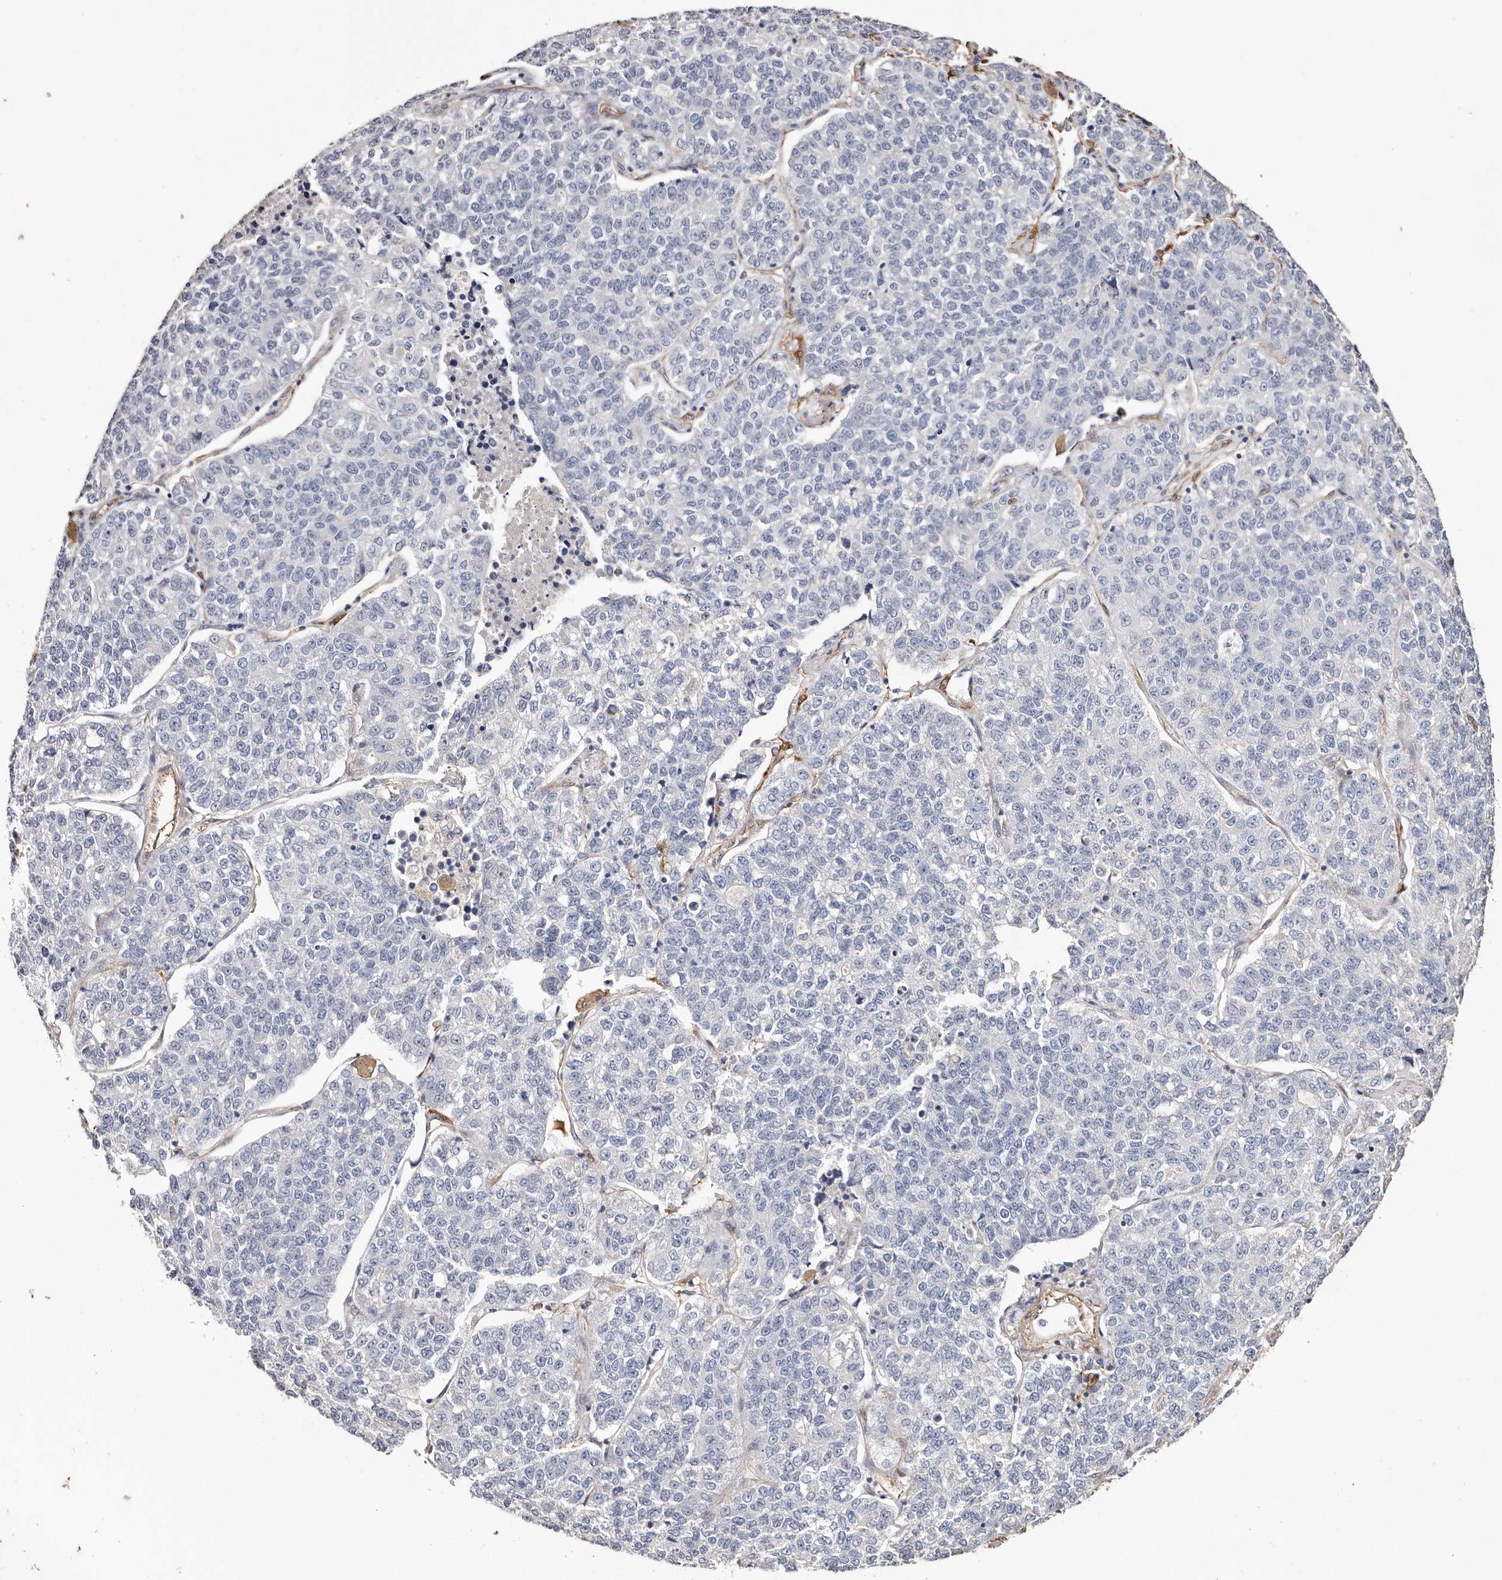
{"staining": {"intensity": "negative", "quantity": "none", "location": "none"}, "tissue": "lung cancer", "cell_type": "Tumor cells", "image_type": "cancer", "snomed": [{"axis": "morphology", "description": "Adenocarcinoma, NOS"}, {"axis": "topography", "description": "Lung"}], "caption": "The image exhibits no significant staining in tumor cells of lung adenocarcinoma.", "gene": "TGM2", "patient": {"sex": "male", "age": 49}}